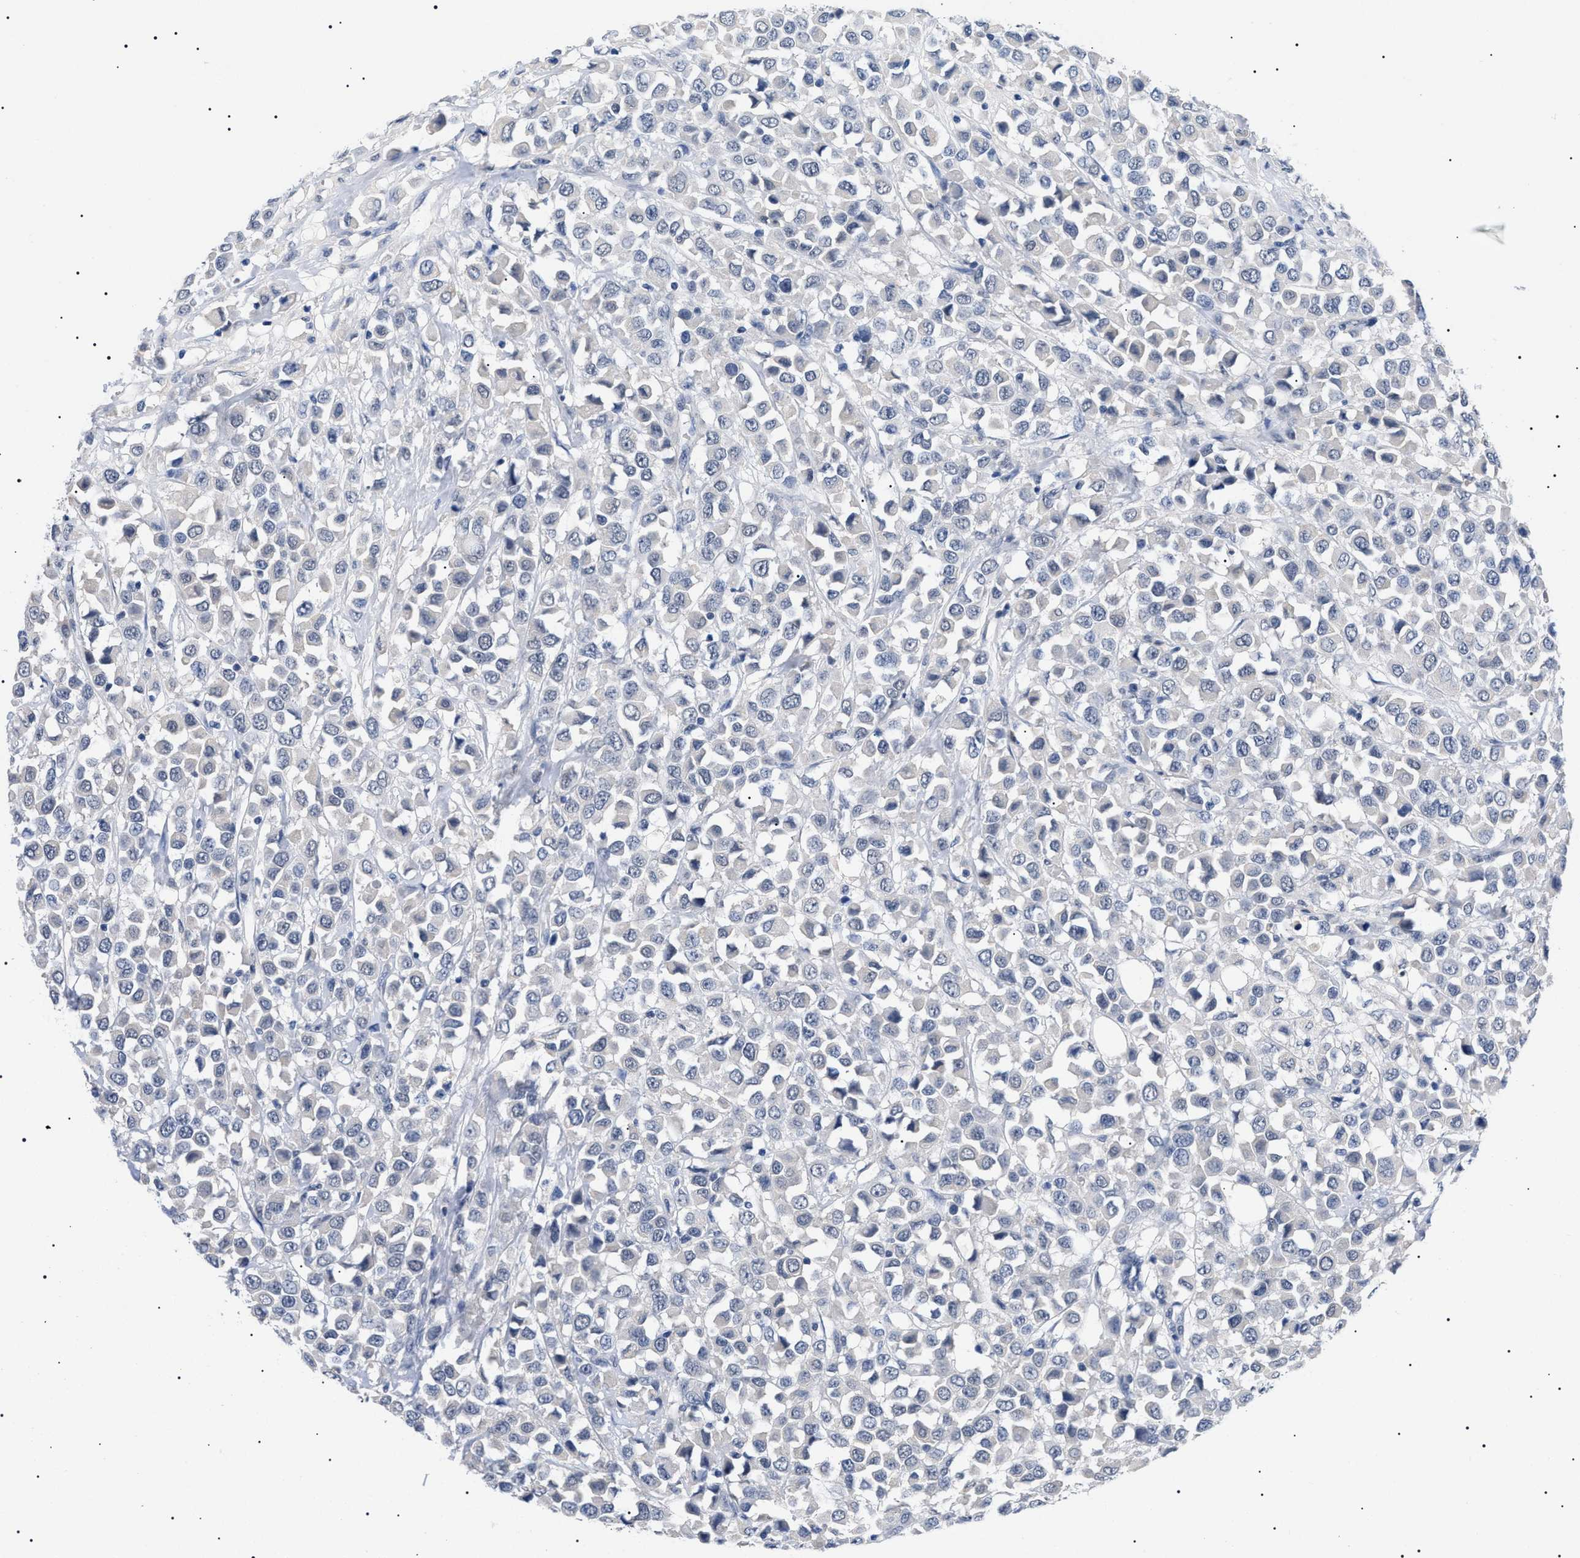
{"staining": {"intensity": "negative", "quantity": "none", "location": "none"}, "tissue": "breast cancer", "cell_type": "Tumor cells", "image_type": "cancer", "snomed": [{"axis": "morphology", "description": "Duct carcinoma"}, {"axis": "topography", "description": "Breast"}], "caption": "Tumor cells show no significant protein expression in breast cancer.", "gene": "PRRT2", "patient": {"sex": "female", "age": 61}}